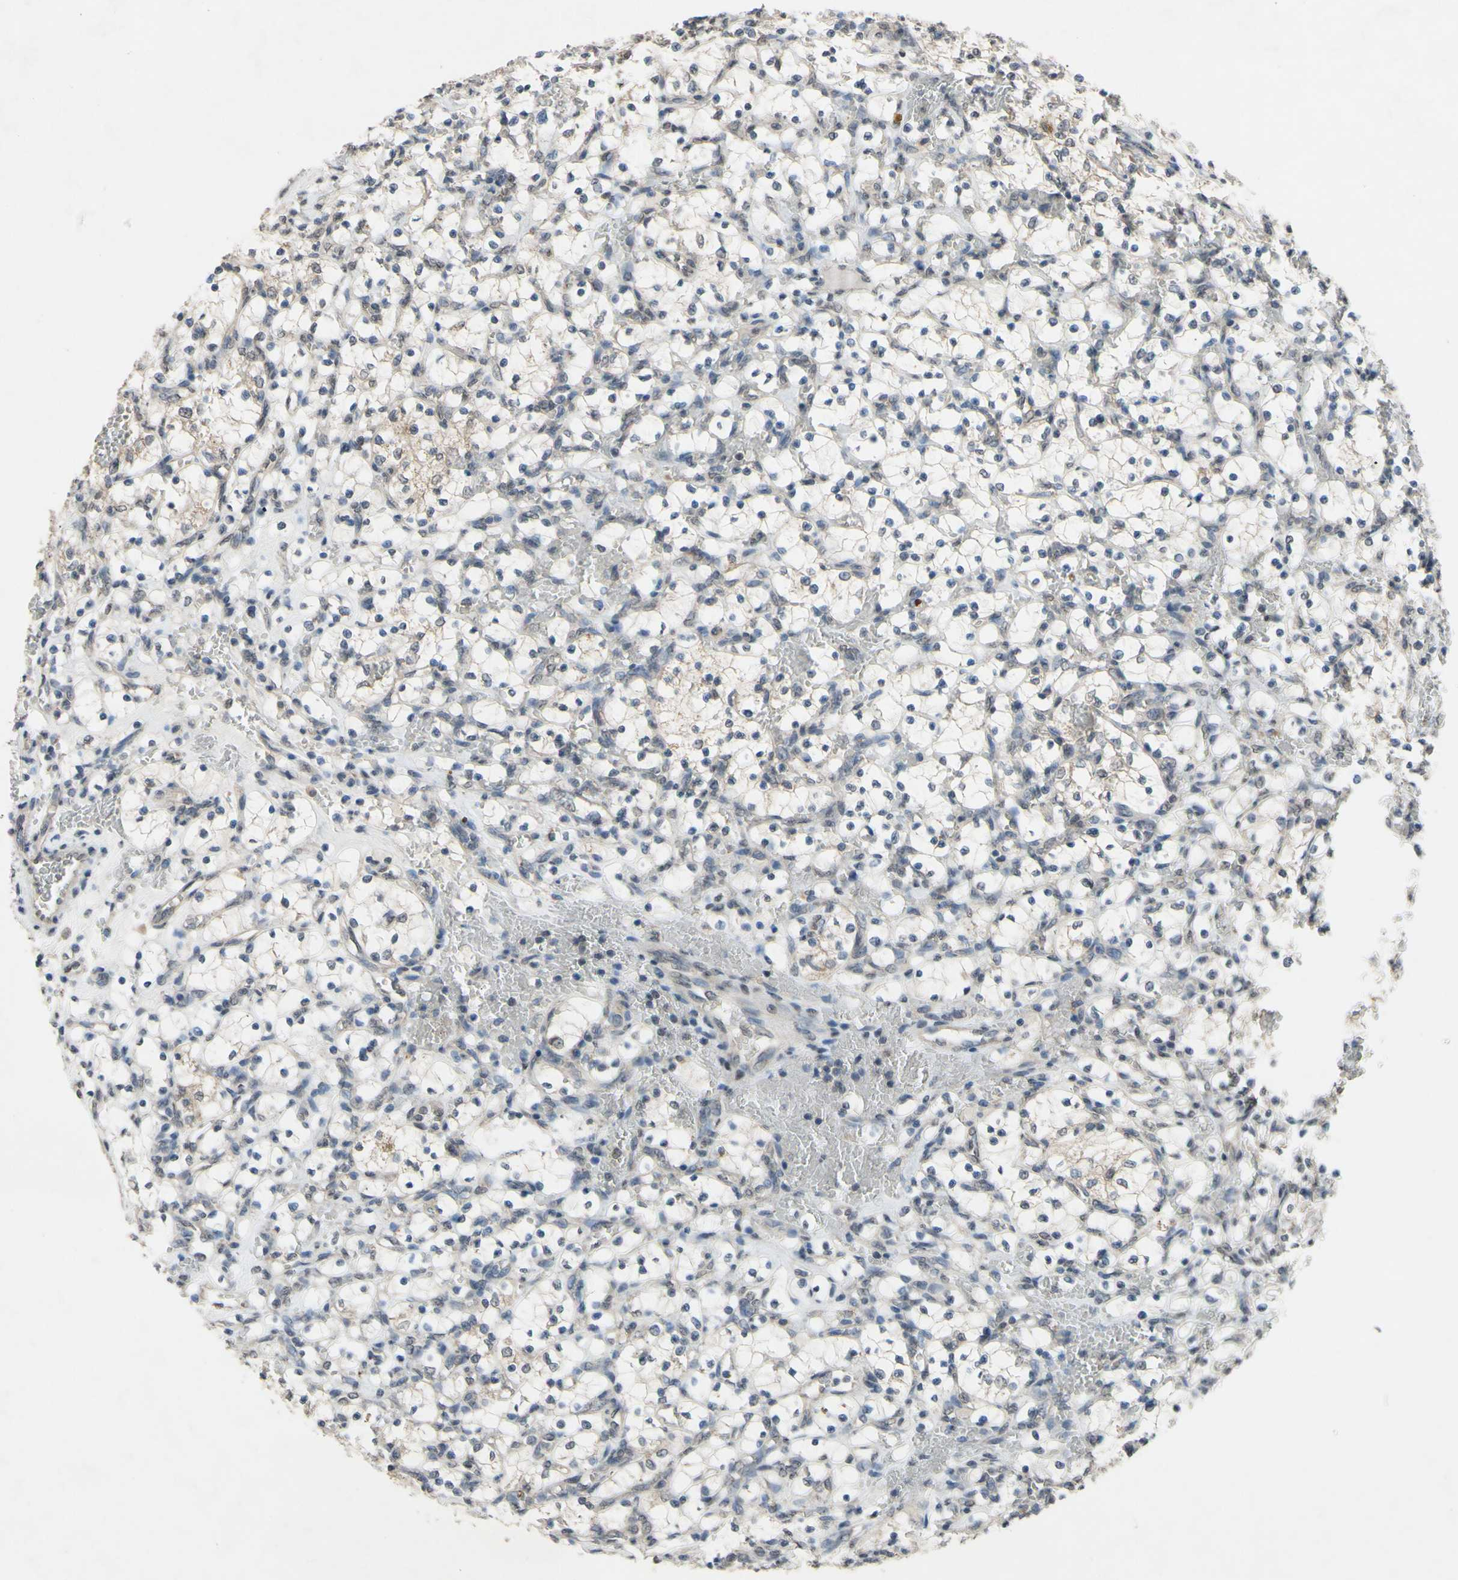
{"staining": {"intensity": "negative", "quantity": "none", "location": "none"}, "tissue": "renal cancer", "cell_type": "Tumor cells", "image_type": "cancer", "snomed": [{"axis": "morphology", "description": "Adenocarcinoma, NOS"}, {"axis": "topography", "description": "Kidney"}], "caption": "DAB (3,3'-diaminobenzidine) immunohistochemical staining of human adenocarcinoma (renal) demonstrates no significant positivity in tumor cells.", "gene": "CDCP1", "patient": {"sex": "female", "age": 69}}